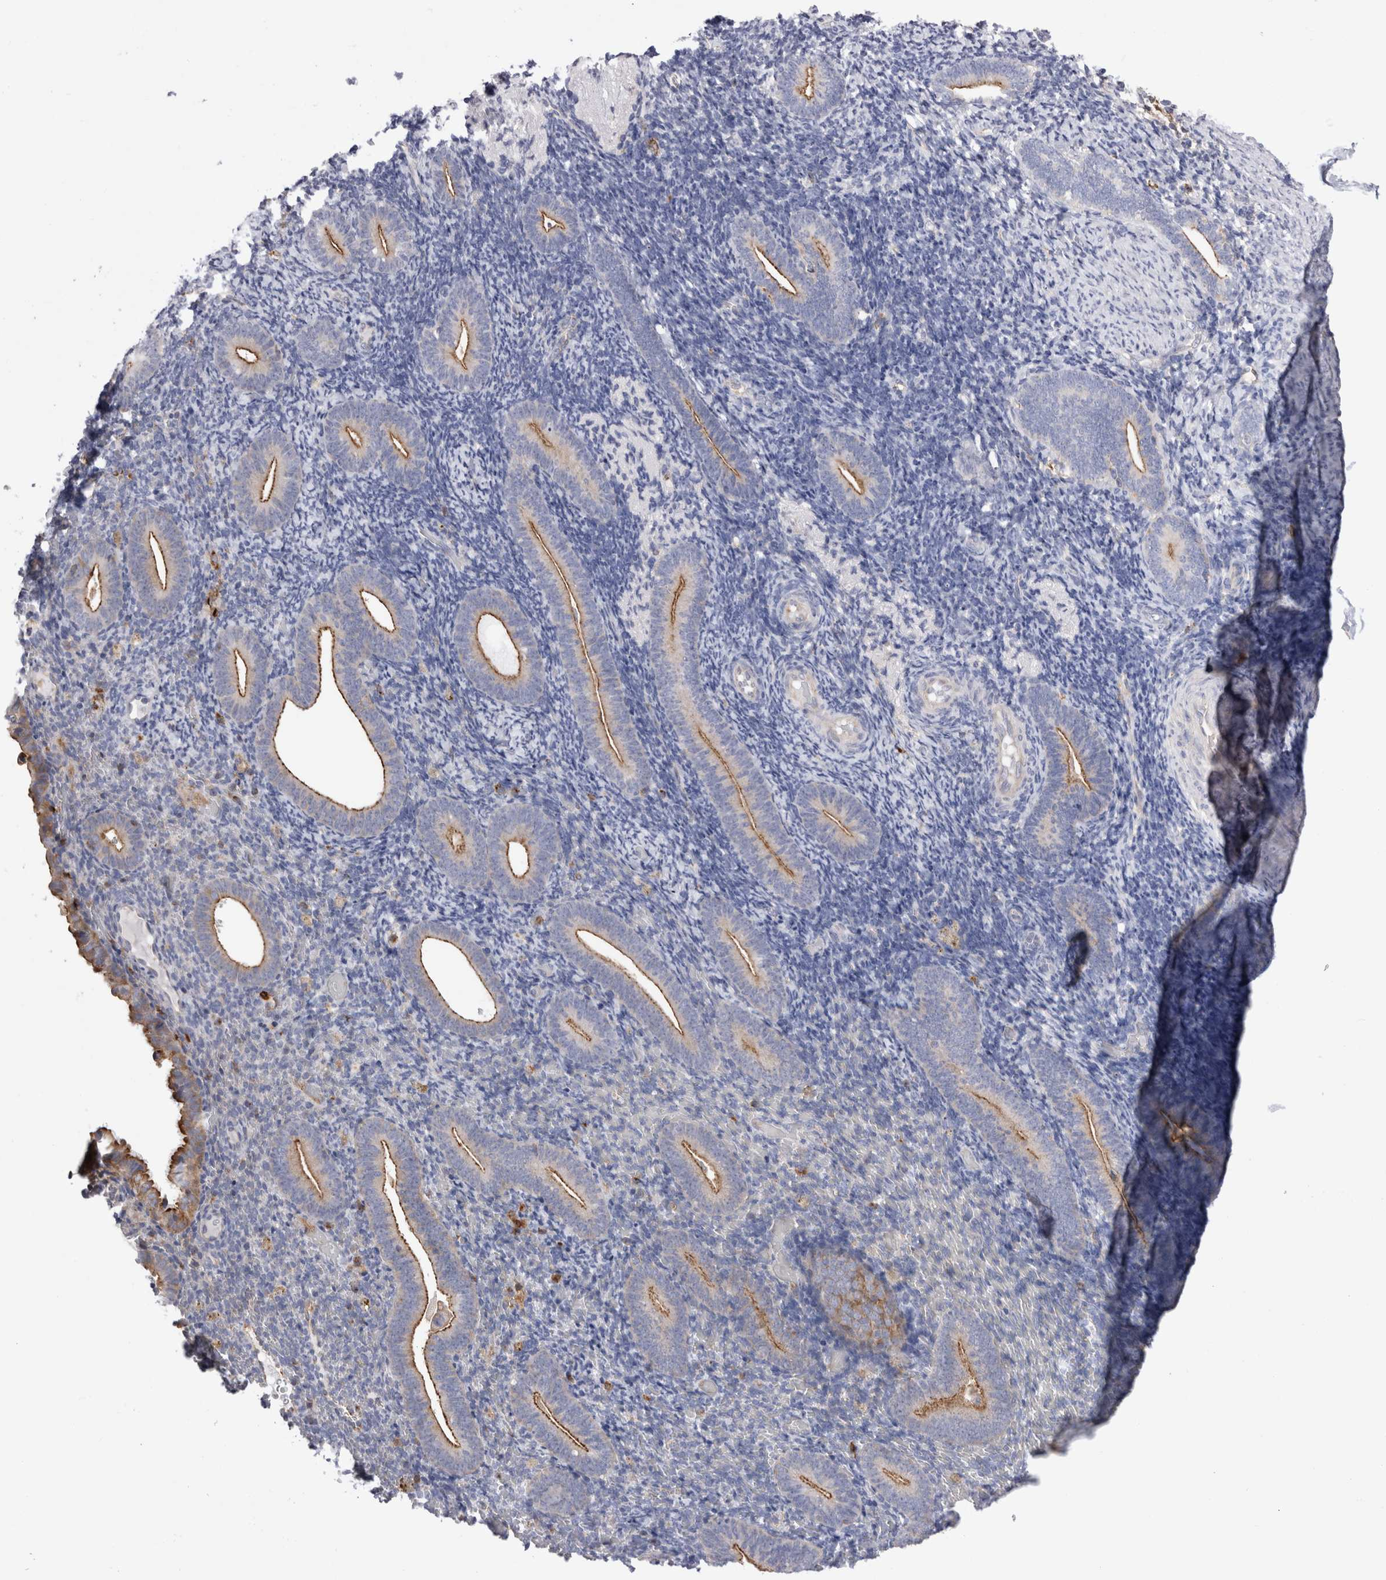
{"staining": {"intensity": "negative", "quantity": "none", "location": "none"}, "tissue": "endometrium", "cell_type": "Cells in endometrial stroma", "image_type": "normal", "snomed": [{"axis": "morphology", "description": "Normal tissue, NOS"}, {"axis": "topography", "description": "Endometrium"}], "caption": "IHC photomicrograph of normal human endometrium stained for a protein (brown), which displays no expression in cells in endometrial stroma. (Immunohistochemistry, brightfield microscopy, high magnification).", "gene": "RAB11FIP1", "patient": {"sex": "female", "age": 51}}